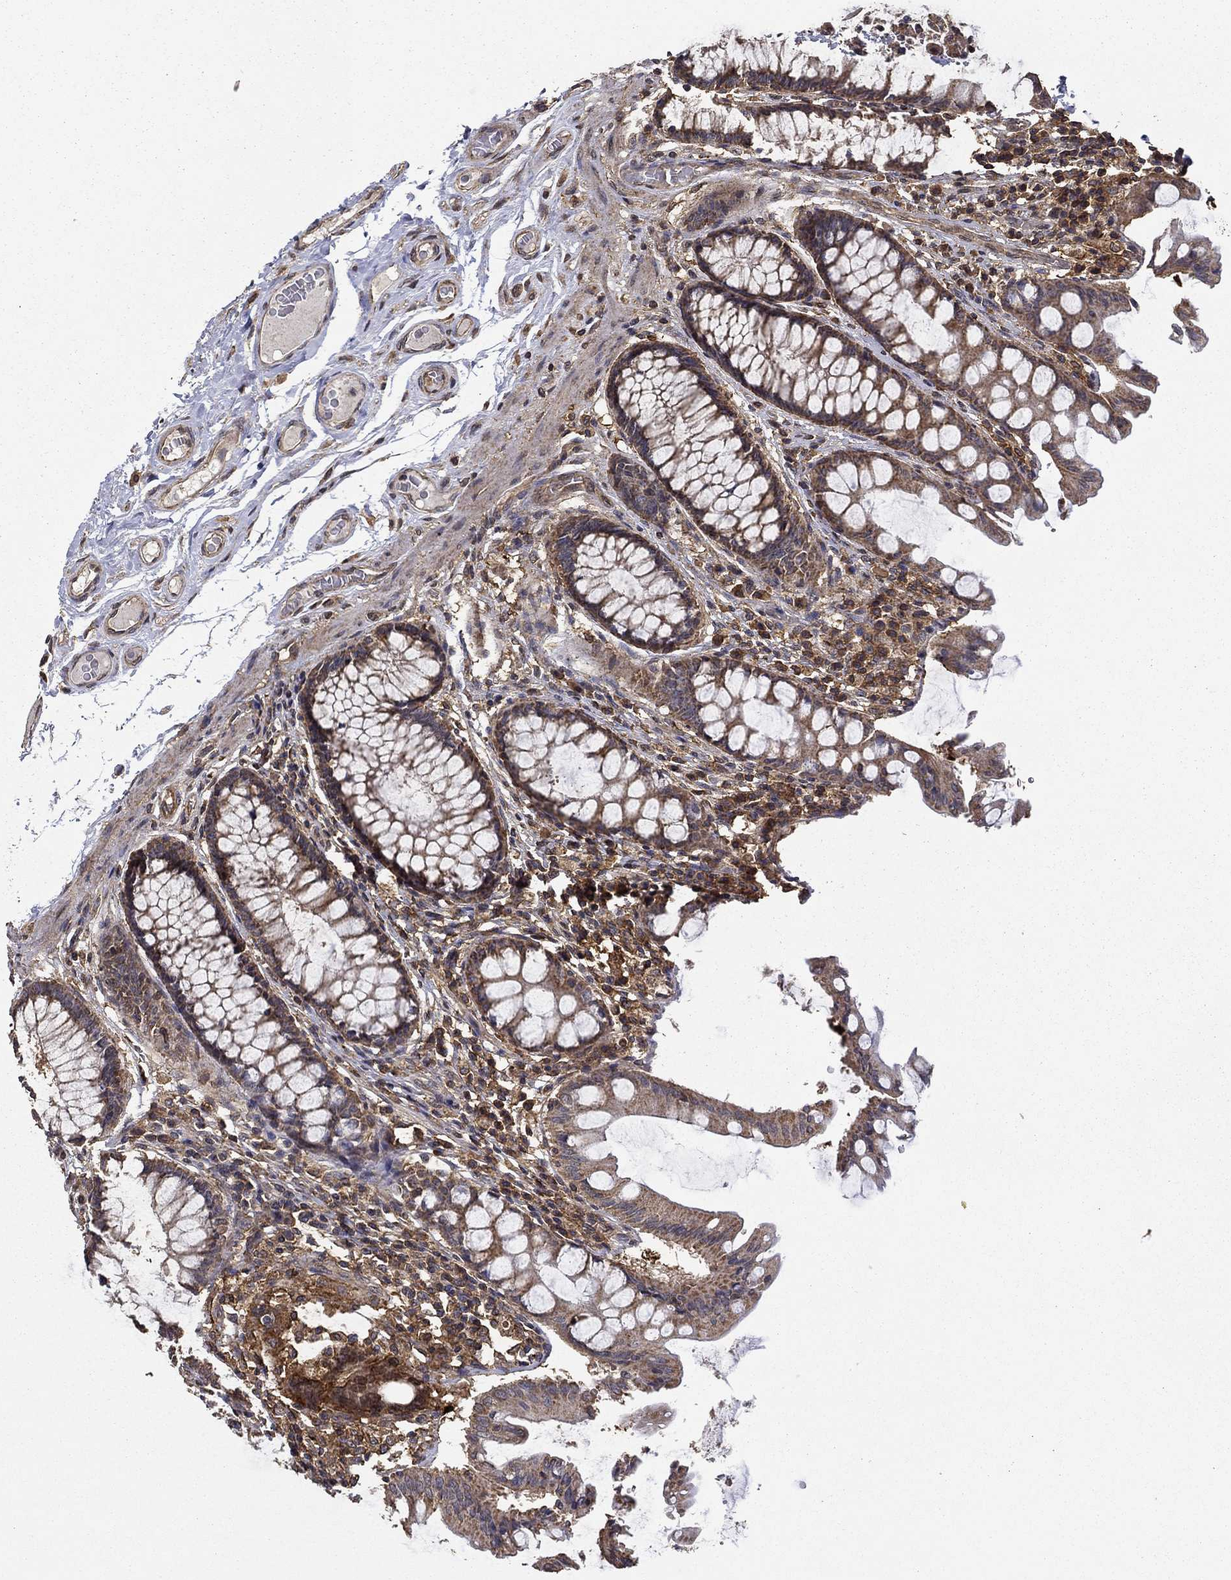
{"staining": {"intensity": "moderate", "quantity": "25%-75%", "location": "cytoplasmic/membranous"}, "tissue": "colon", "cell_type": "Endothelial cells", "image_type": "normal", "snomed": [{"axis": "morphology", "description": "Normal tissue, NOS"}, {"axis": "topography", "description": "Colon"}], "caption": "The micrograph demonstrates a brown stain indicating the presence of a protein in the cytoplasmic/membranous of endothelial cells in colon.", "gene": "IFRD1", "patient": {"sex": "female", "age": 65}}